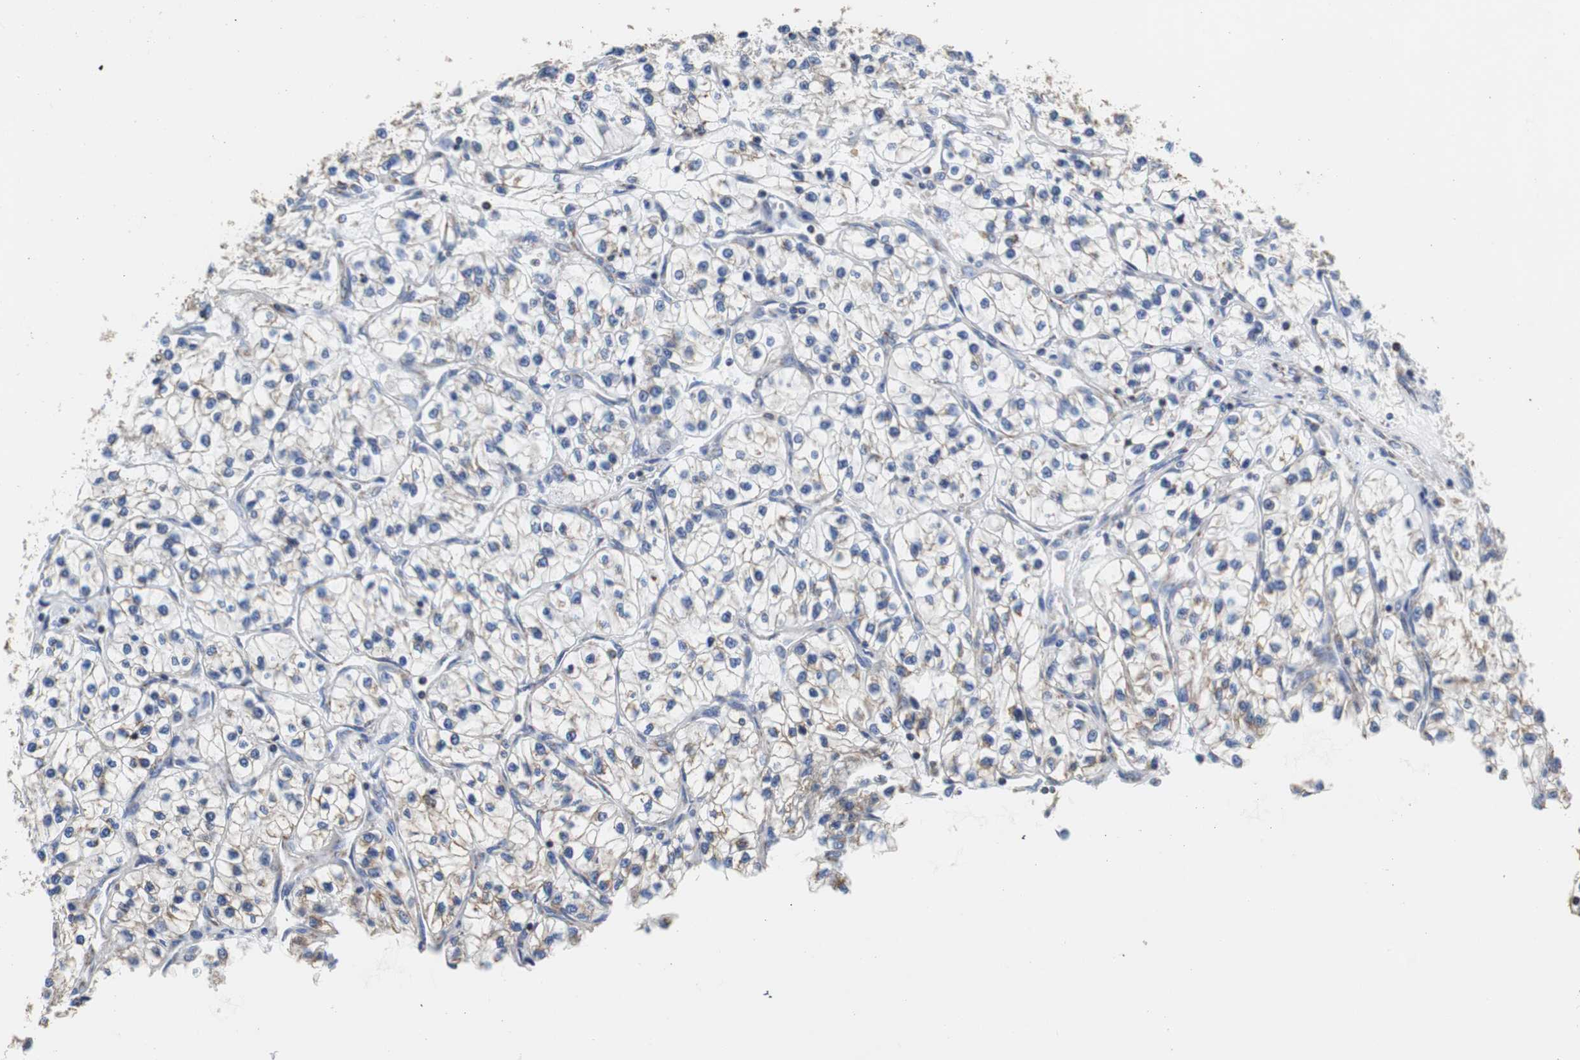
{"staining": {"intensity": "negative", "quantity": "none", "location": "none"}, "tissue": "renal cancer", "cell_type": "Tumor cells", "image_type": "cancer", "snomed": [{"axis": "morphology", "description": "Adenocarcinoma, NOS"}, {"axis": "topography", "description": "Kidney"}], "caption": "Immunohistochemical staining of renal cancer exhibits no significant staining in tumor cells.", "gene": "PCK1", "patient": {"sex": "female", "age": 57}}